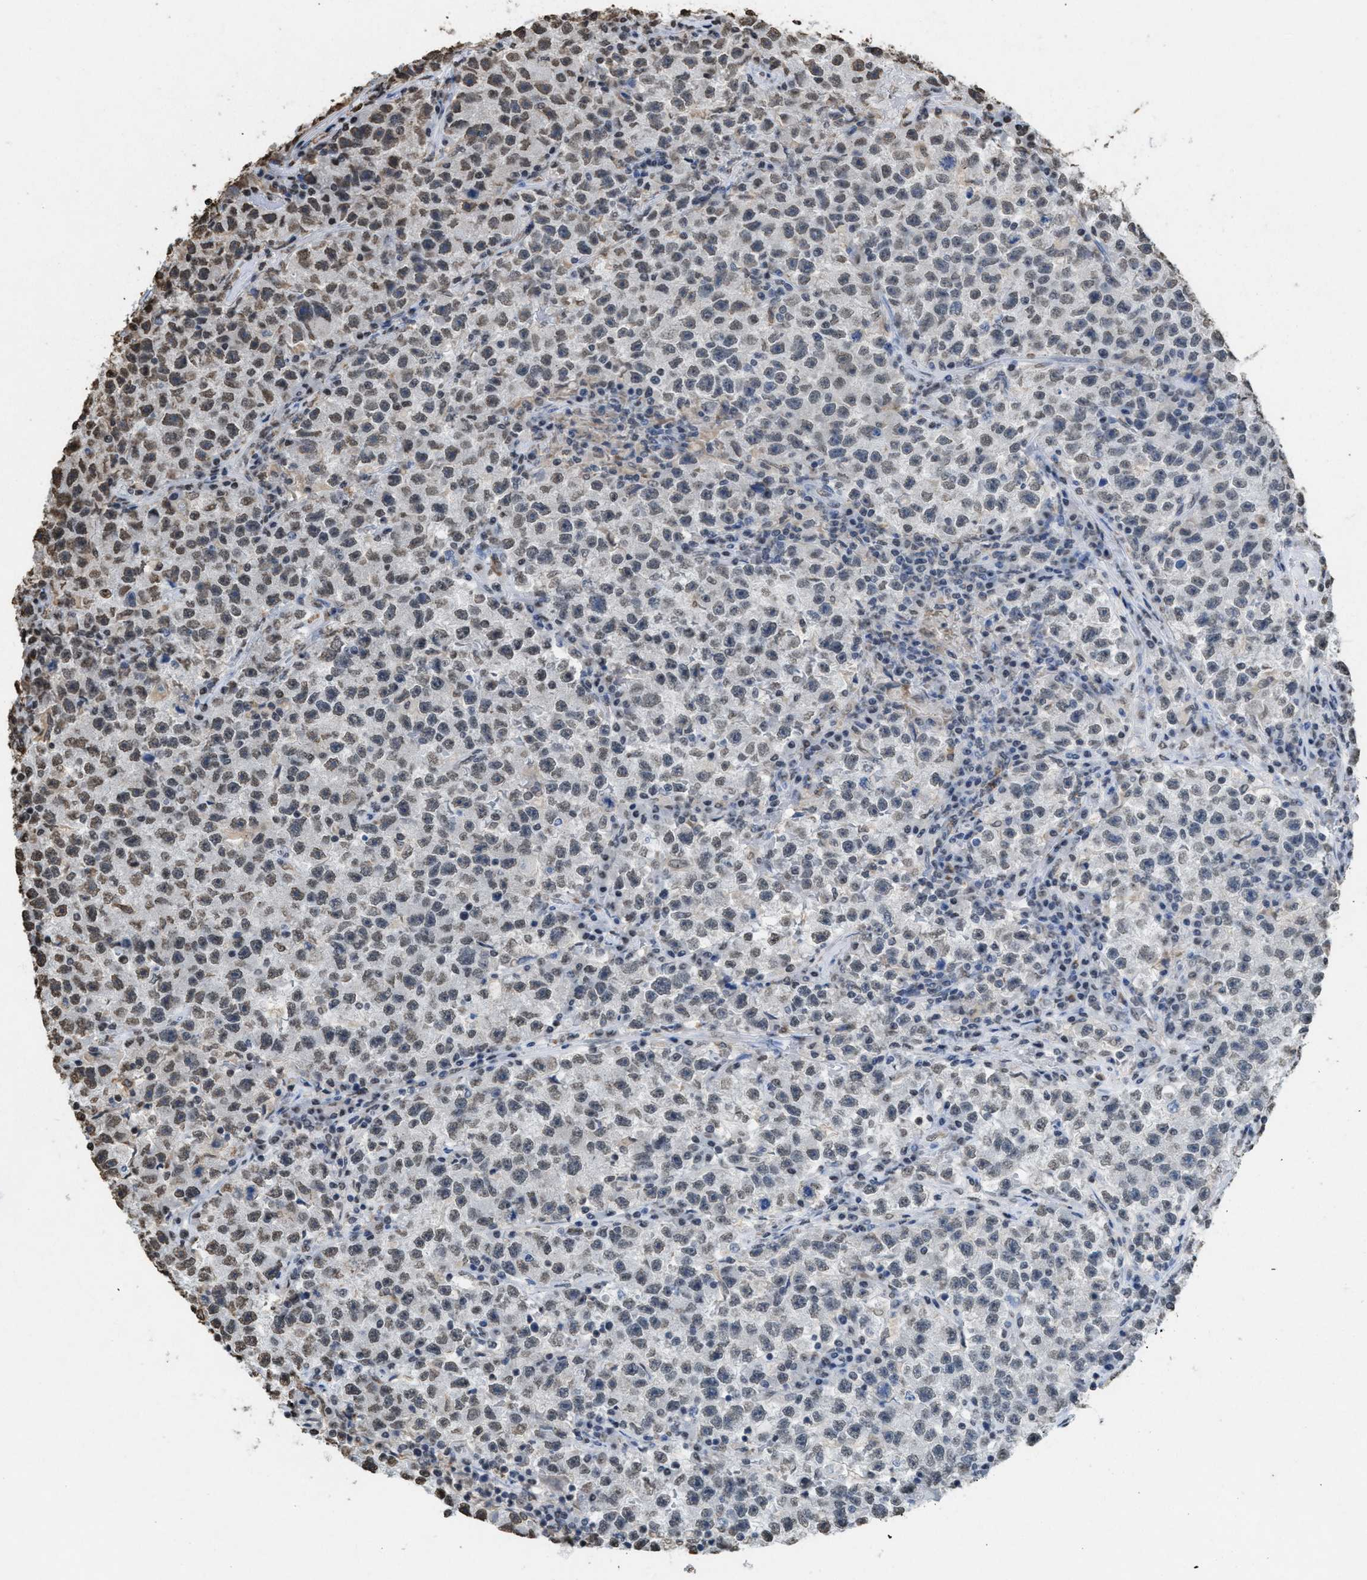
{"staining": {"intensity": "moderate", "quantity": "25%-75%", "location": "nuclear"}, "tissue": "testis cancer", "cell_type": "Tumor cells", "image_type": "cancer", "snomed": [{"axis": "morphology", "description": "Seminoma, NOS"}, {"axis": "topography", "description": "Testis"}], "caption": "Tumor cells demonstrate medium levels of moderate nuclear expression in about 25%-75% of cells in human testis cancer.", "gene": "NUP88", "patient": {"sex": "male", "age": 22}}